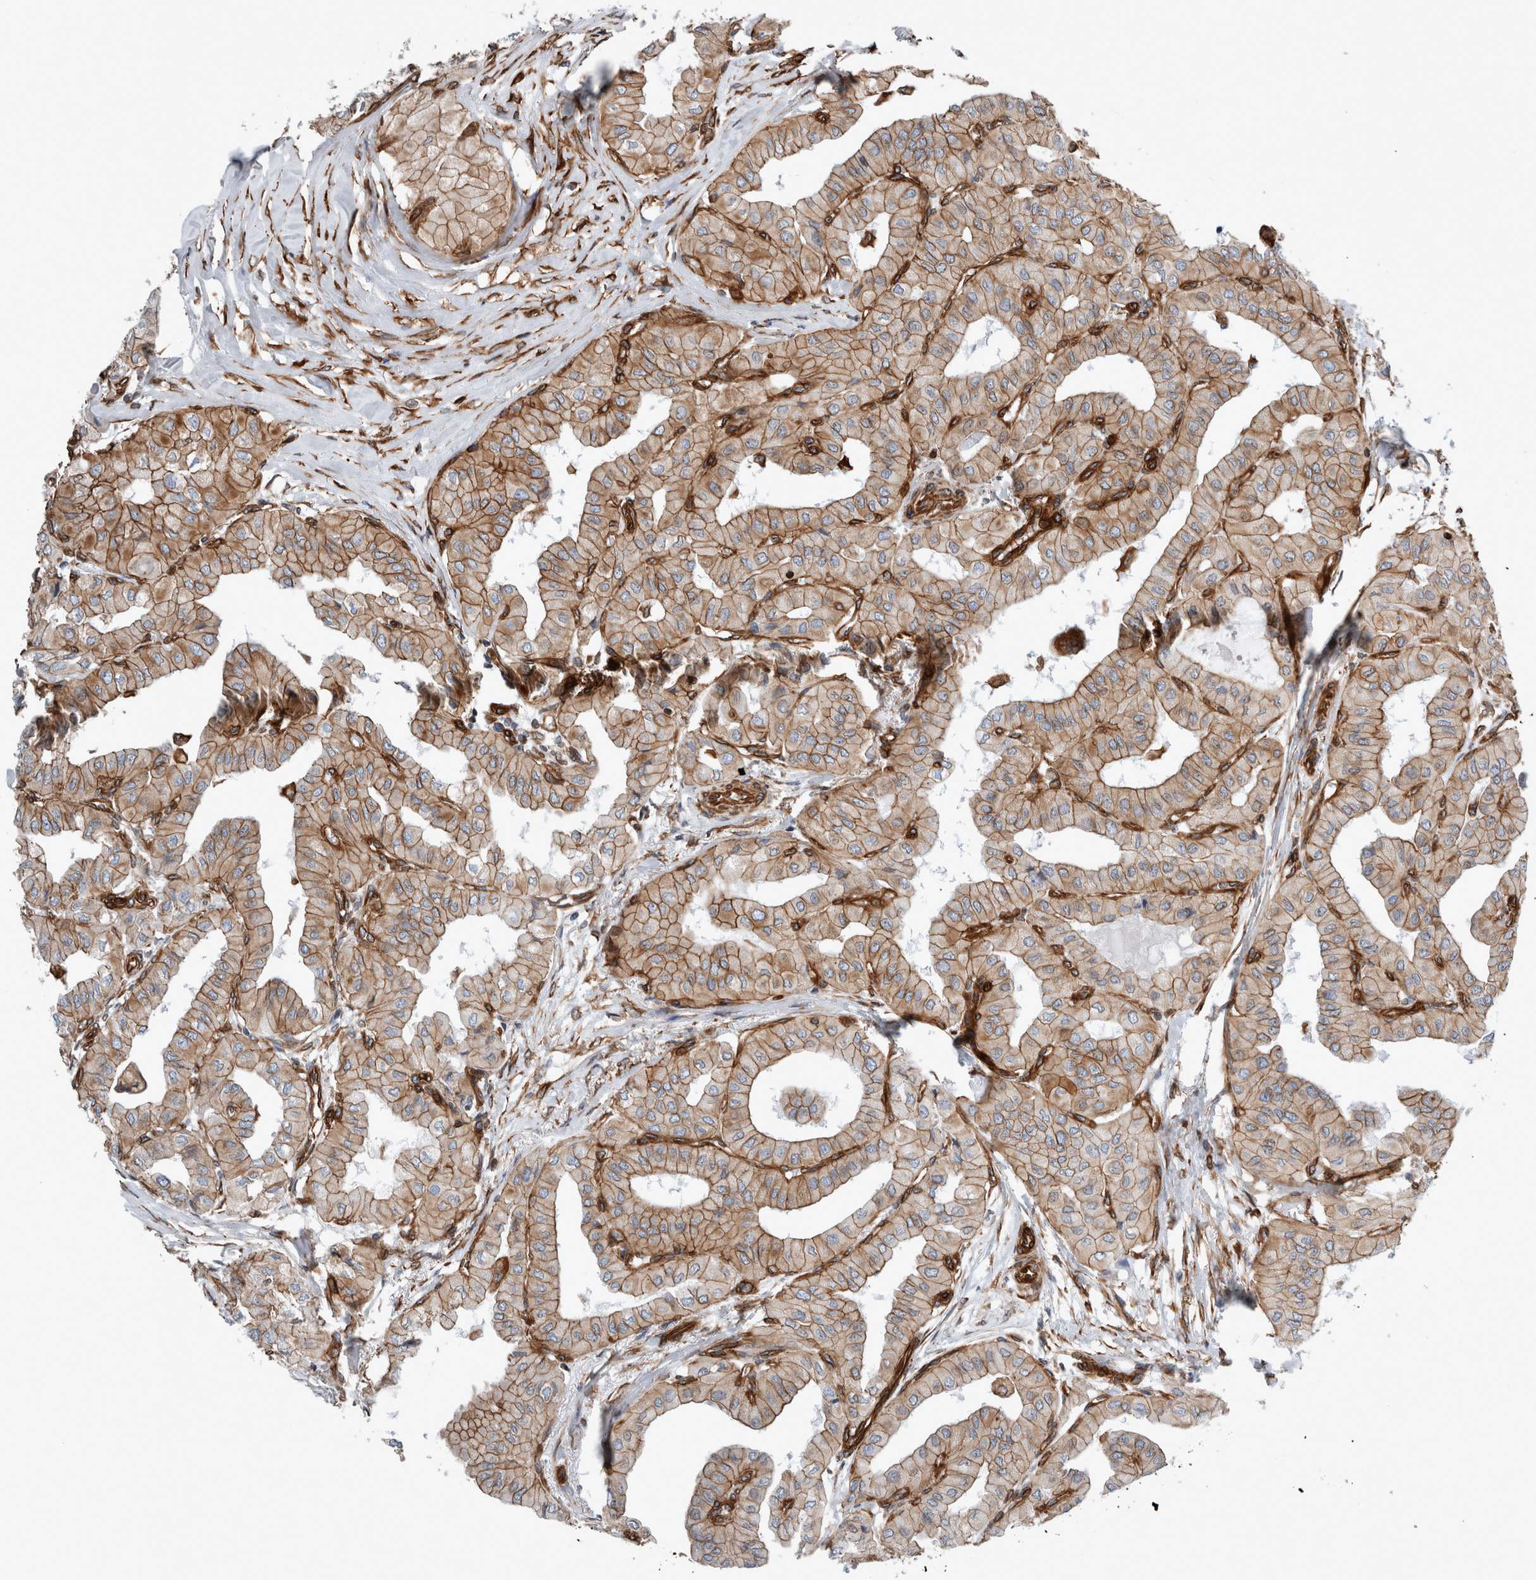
{"staining": {"intensity": "moderate", "quantity": ">75%", "location": "cytoplasmic/membranous"}, "tissue": "thyroid cancer", "cell_type": "Tumor cells", "image_type": "cancer", "snomed": [{"axis": "morphology", "description": "Papillary adenocarcinoma, NOS"}, {"axis": "topography", "description": "Thyroid gland"}], "caption": "Human thyroid cancer (papillary adenocarcinoma) stained with a protein marker exhibits moderate staining in tumor cells.", "gene": "PLEC", "patient": {"sex": "female", "age": 59}}